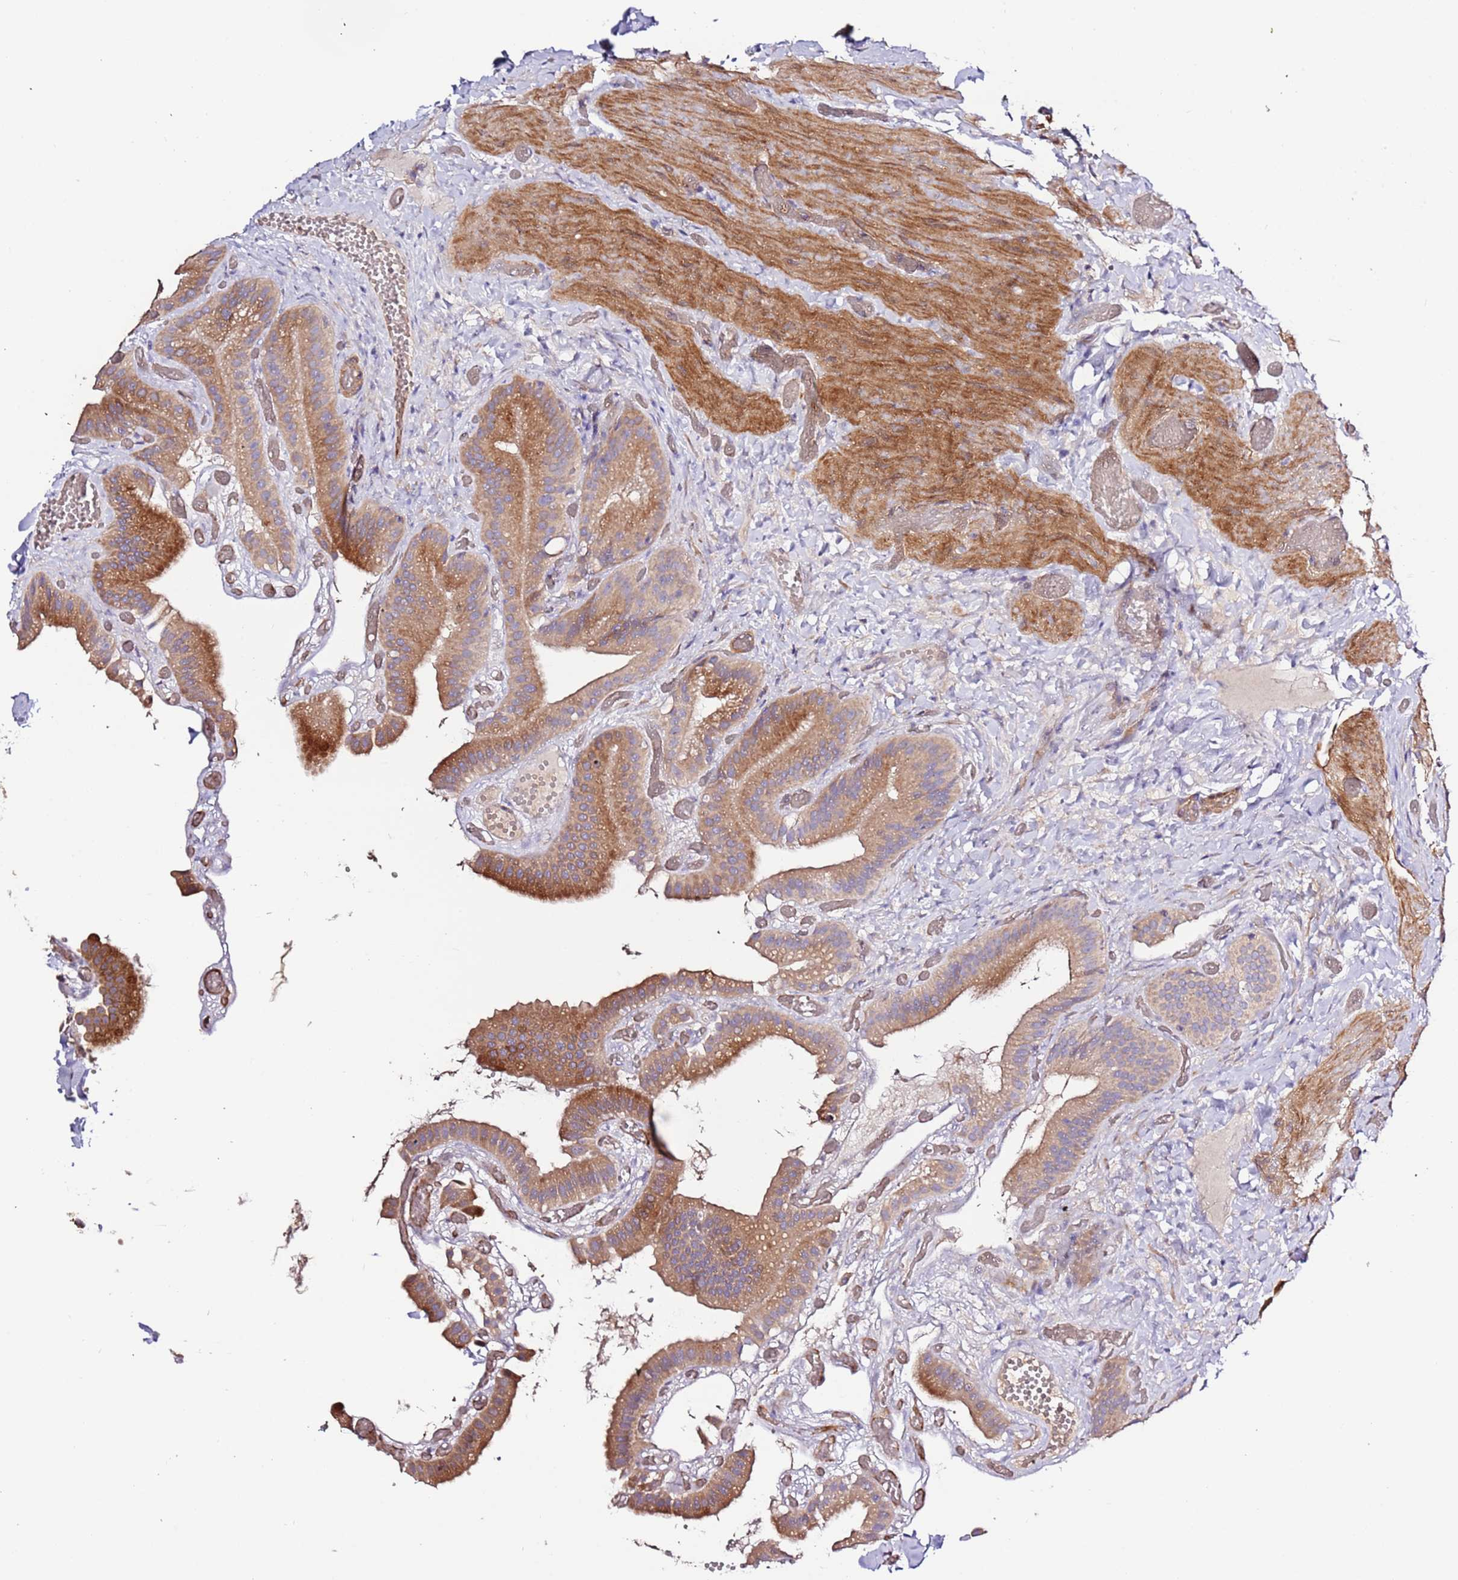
{"staining": {"intensity": "strong", "quantity": "25%-75%", "location": "cytoplasmic/membranous"}, "tissue": "gallbladder", "cell_type": "Glandular cells", "image_type": "normal", "snomed": [{"axis": "morphology", "description": "Normal tissue, NOS"}, {"axis": "topography", "description": "Gallbladder"}], "caption": "Glandular cells show strong cytoplasmic/membranous staining in approximately 25%-75% of cells in normal gallbladder. The staining was performed using DAB (3,3'-diaminobenzidine), with brown indicating positive protein expression. Nuclei are stained blue with hematoxylin.", "gene": "HSD17B7", "patient": {"sex": "female", "age": 64}}